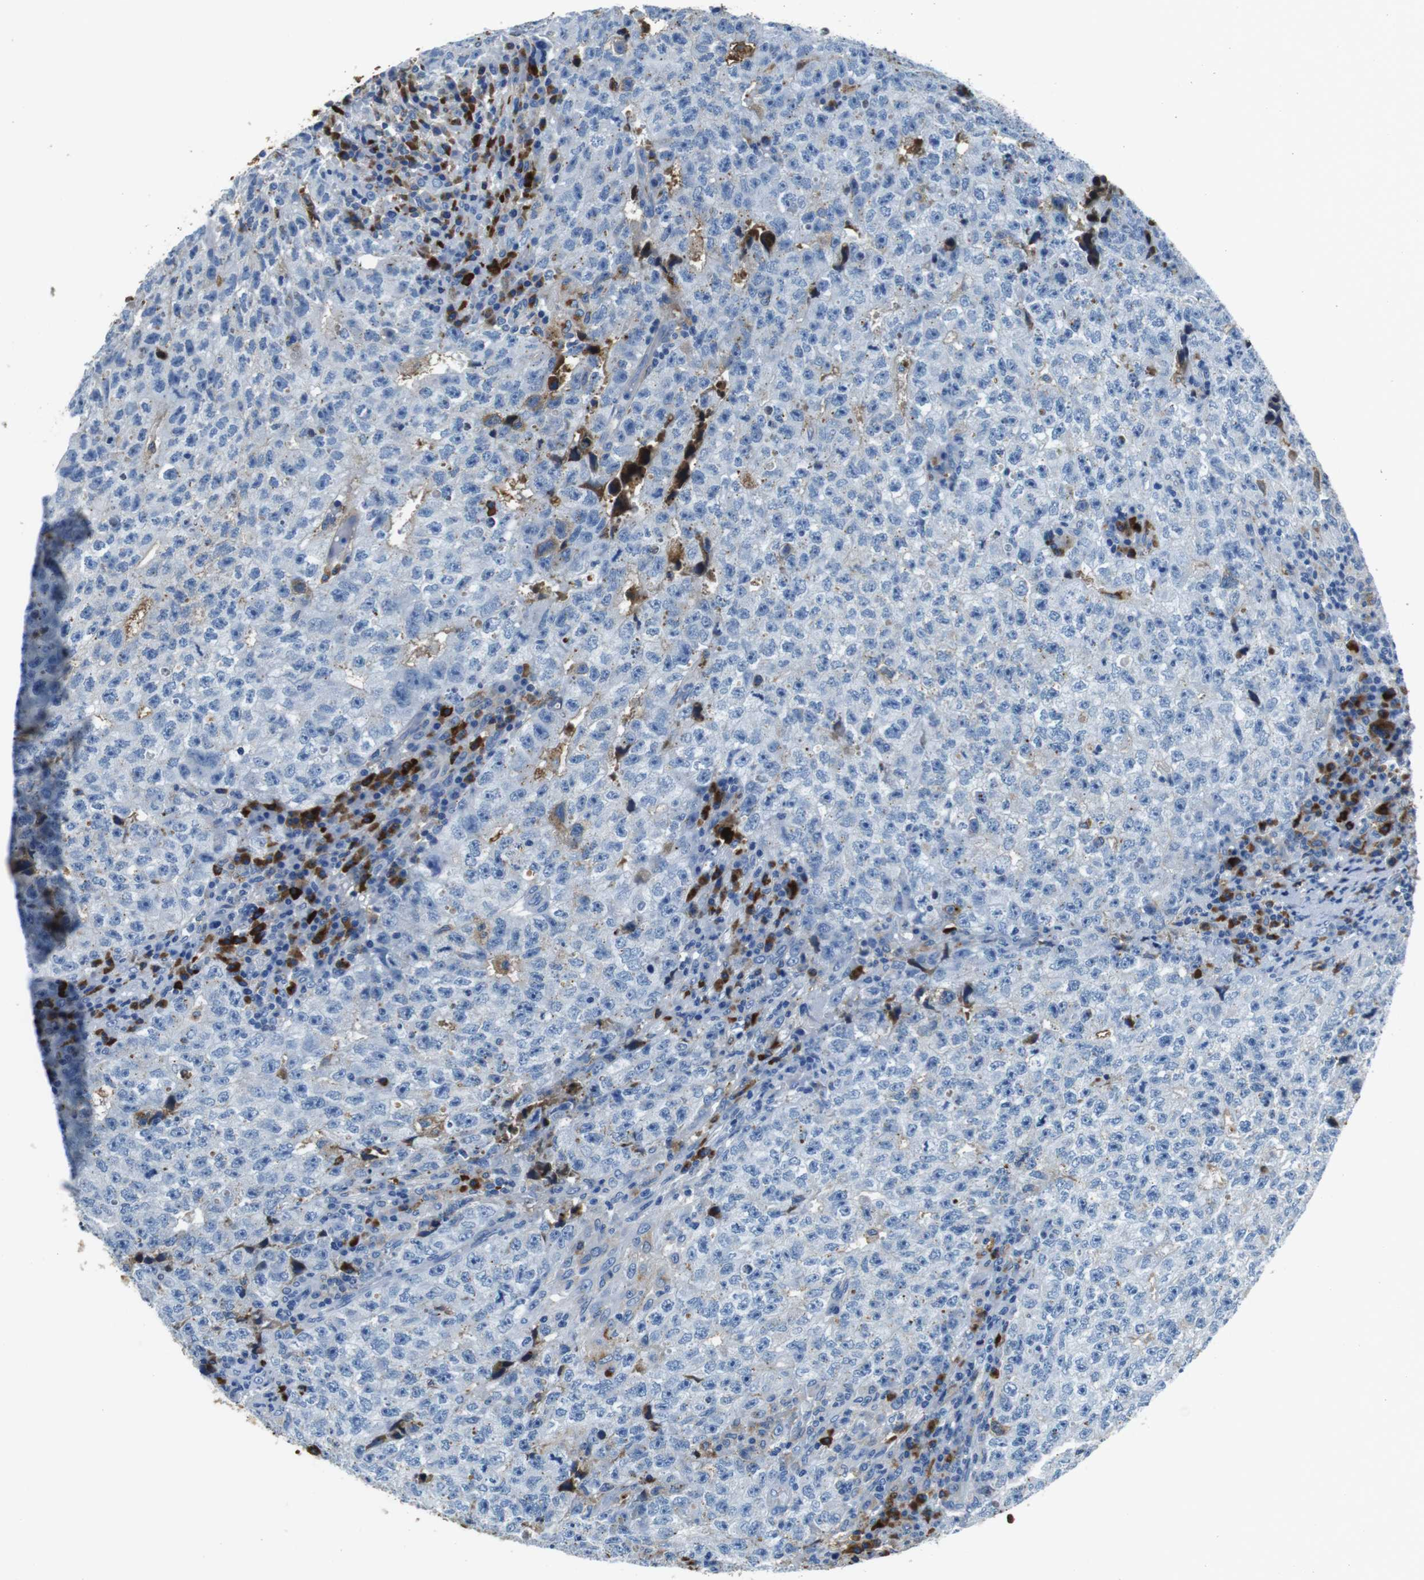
{"staining": {"intensity": "negative", "quantity": "none", "location": "none"}, "tissue": "testis cancer", "cell_type": "Tumor cells", "image_type": "cancer", "snomed": [{"axis": "morphology", "description": "Necrosis, NOS"}, {"axis": "morphology", "description": "Carcinoma, Embryonal, NOS"}, {"axis": "topography", "description": "Testis"}], "caption": "A high-resolution photomicrograph shows immunohistochemistry (IHC) staining of testis cancer (embryonal carcinoma), which displays no significant positivity in tumor cells.", "gene": "IGKC", "patient": {"sex": "male", "age": 19}}